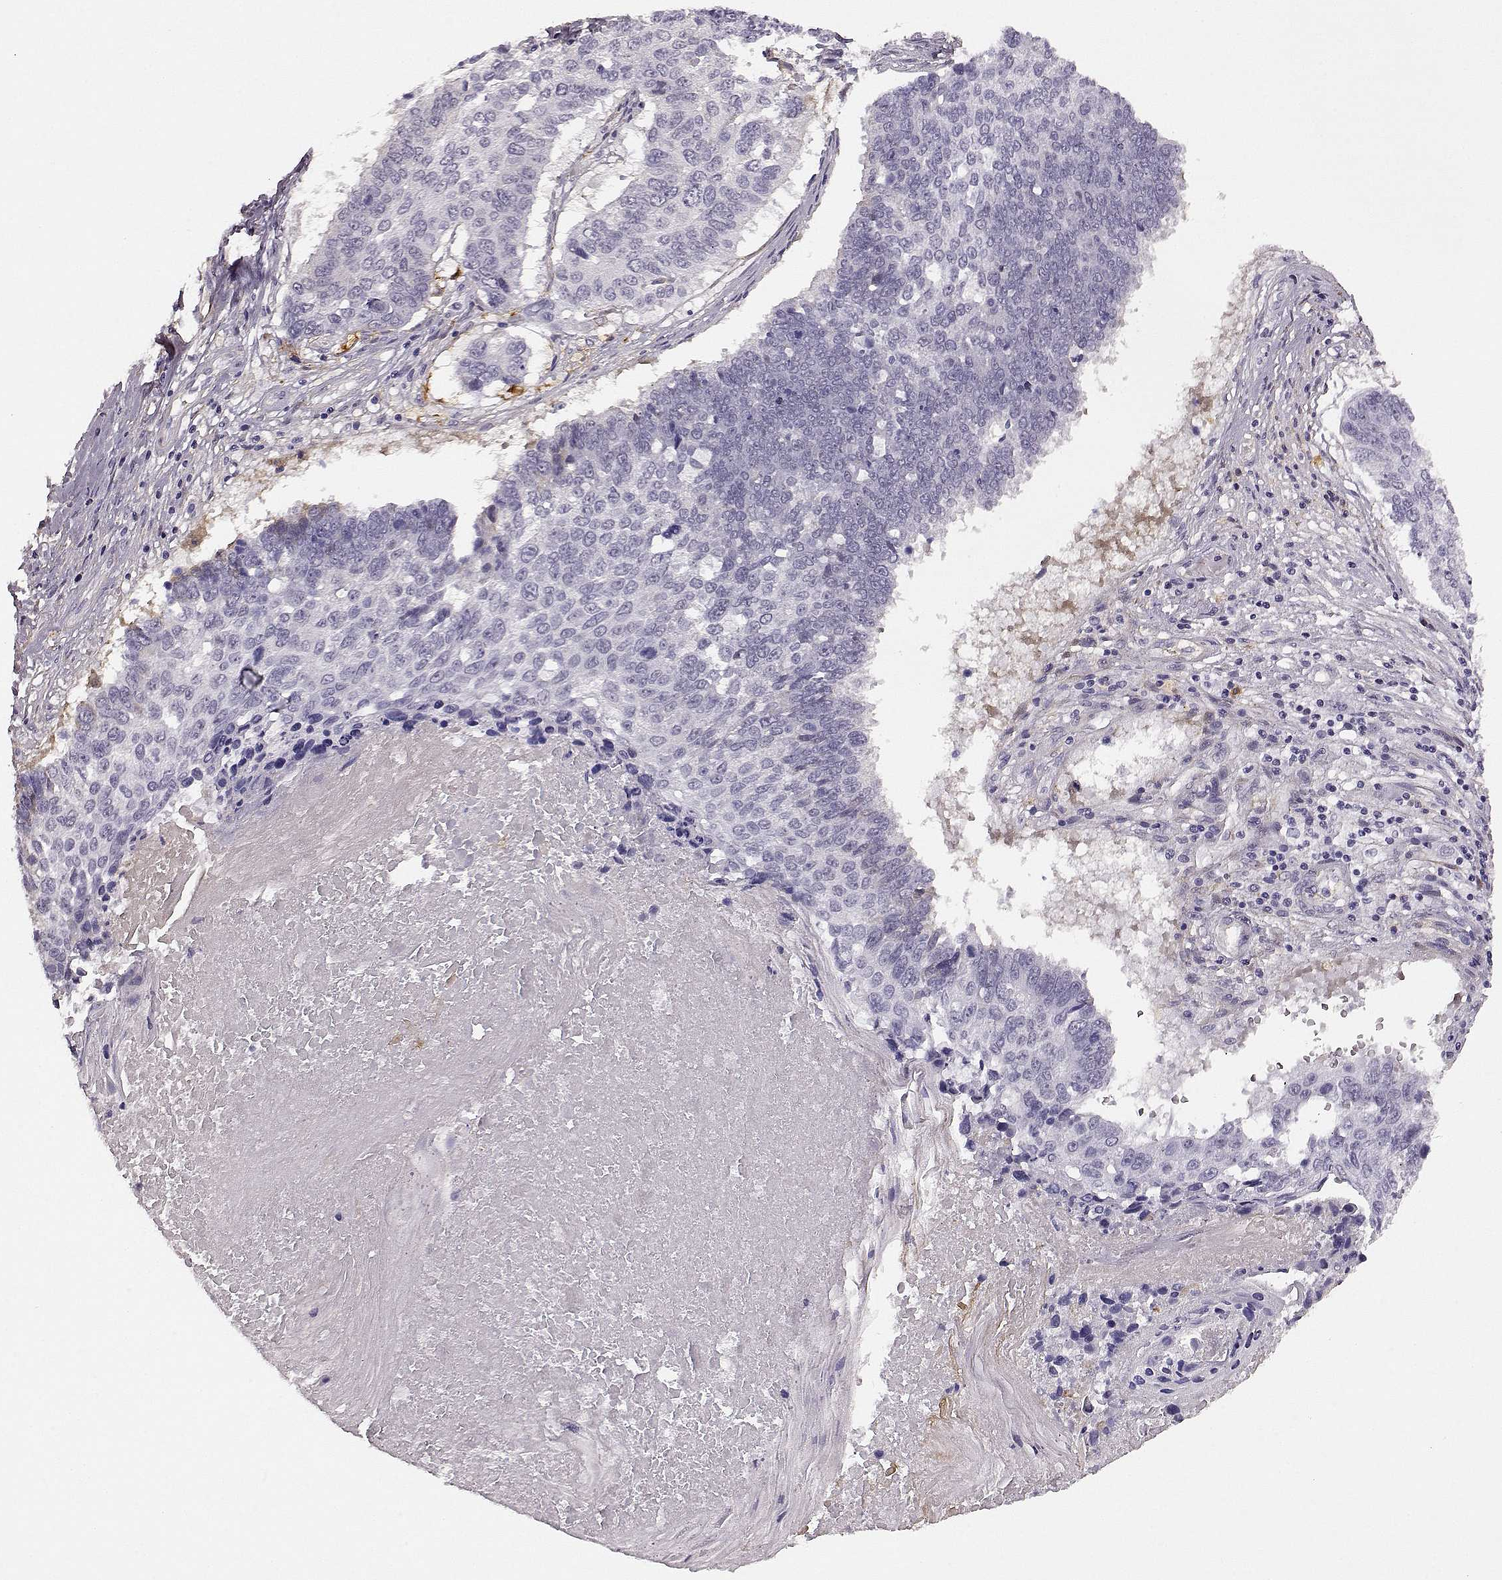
{"staining": {"intensity": "negative", "quantity": "none", "location": "none"}, "tissue": "lung cancer", "cell_type": "Tumor cells", "image_type": "cancer", "snomed": [{"axis": "morphology", "description": "Squamous cell carcinoma, NOS"}, {"axis": "topography", "description": "Lung"}], "caption": "The IHC histopathology image has no significant staining in tumor cells of lung squamous cell carcinoma tissue.", "gene": "TRIM69", "patient": {"sex": "male", "age": 73}}